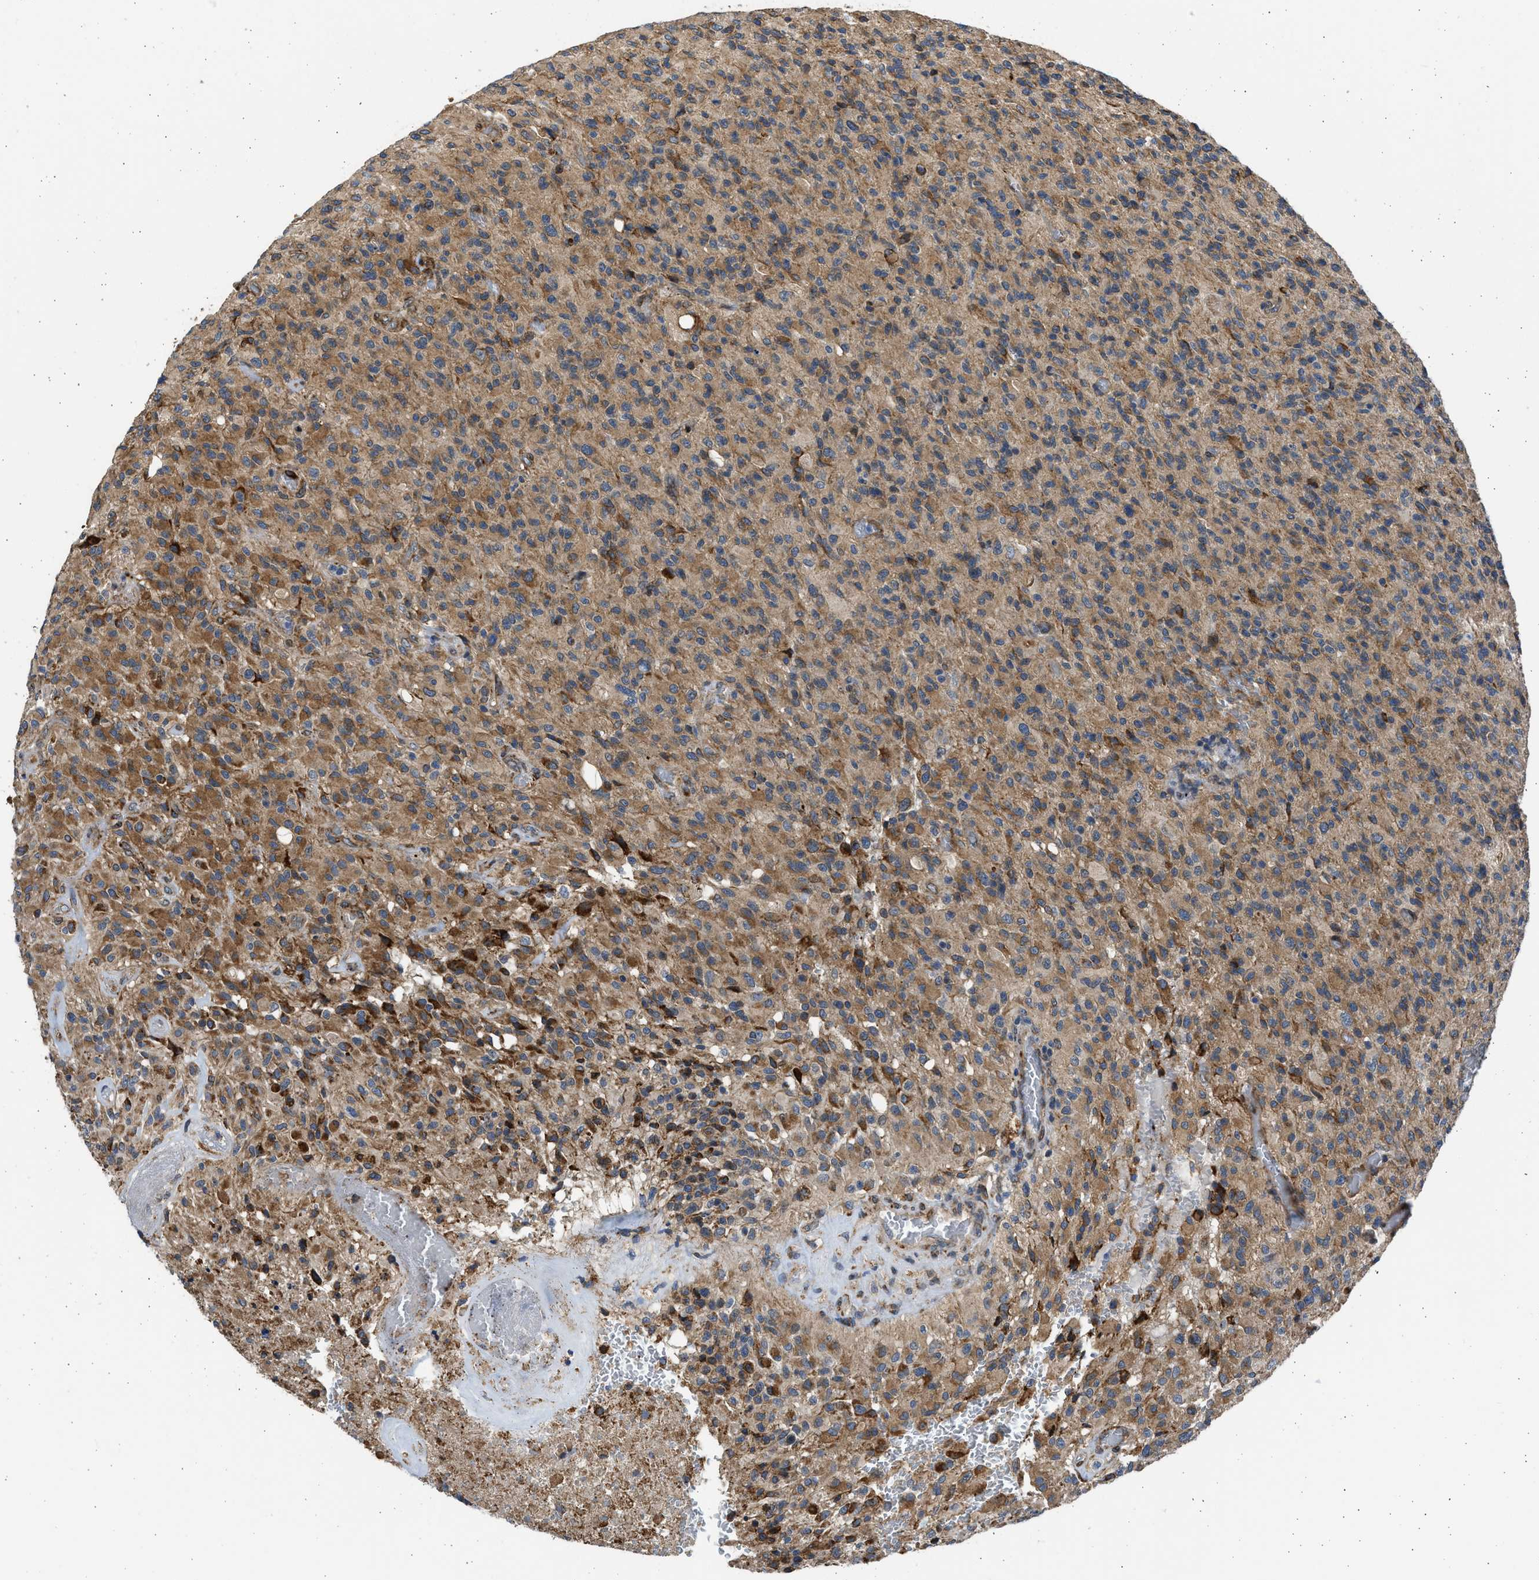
{"staining": {"intensity": "moderate", "quantity": ">75%", "location": "cytoplasmic/membranous"}, "tissue": "glioma", "cell_type": "Tumor cells", "image_type": "cancer", "snomed": [{"axis": "morphology", "description": "Glioma, malignant, High grade"}, {"axis": "topography", "description": "Brain"}], "caption": "Immunohistochemical staining of malignant glioma (high-grade) exhibits medium levels of moderate cytoplasmic/membranous staining in approximately >75% of tumor cells.", "gene": "PLD2", "patient": {"sex": "male", "age": 71}}